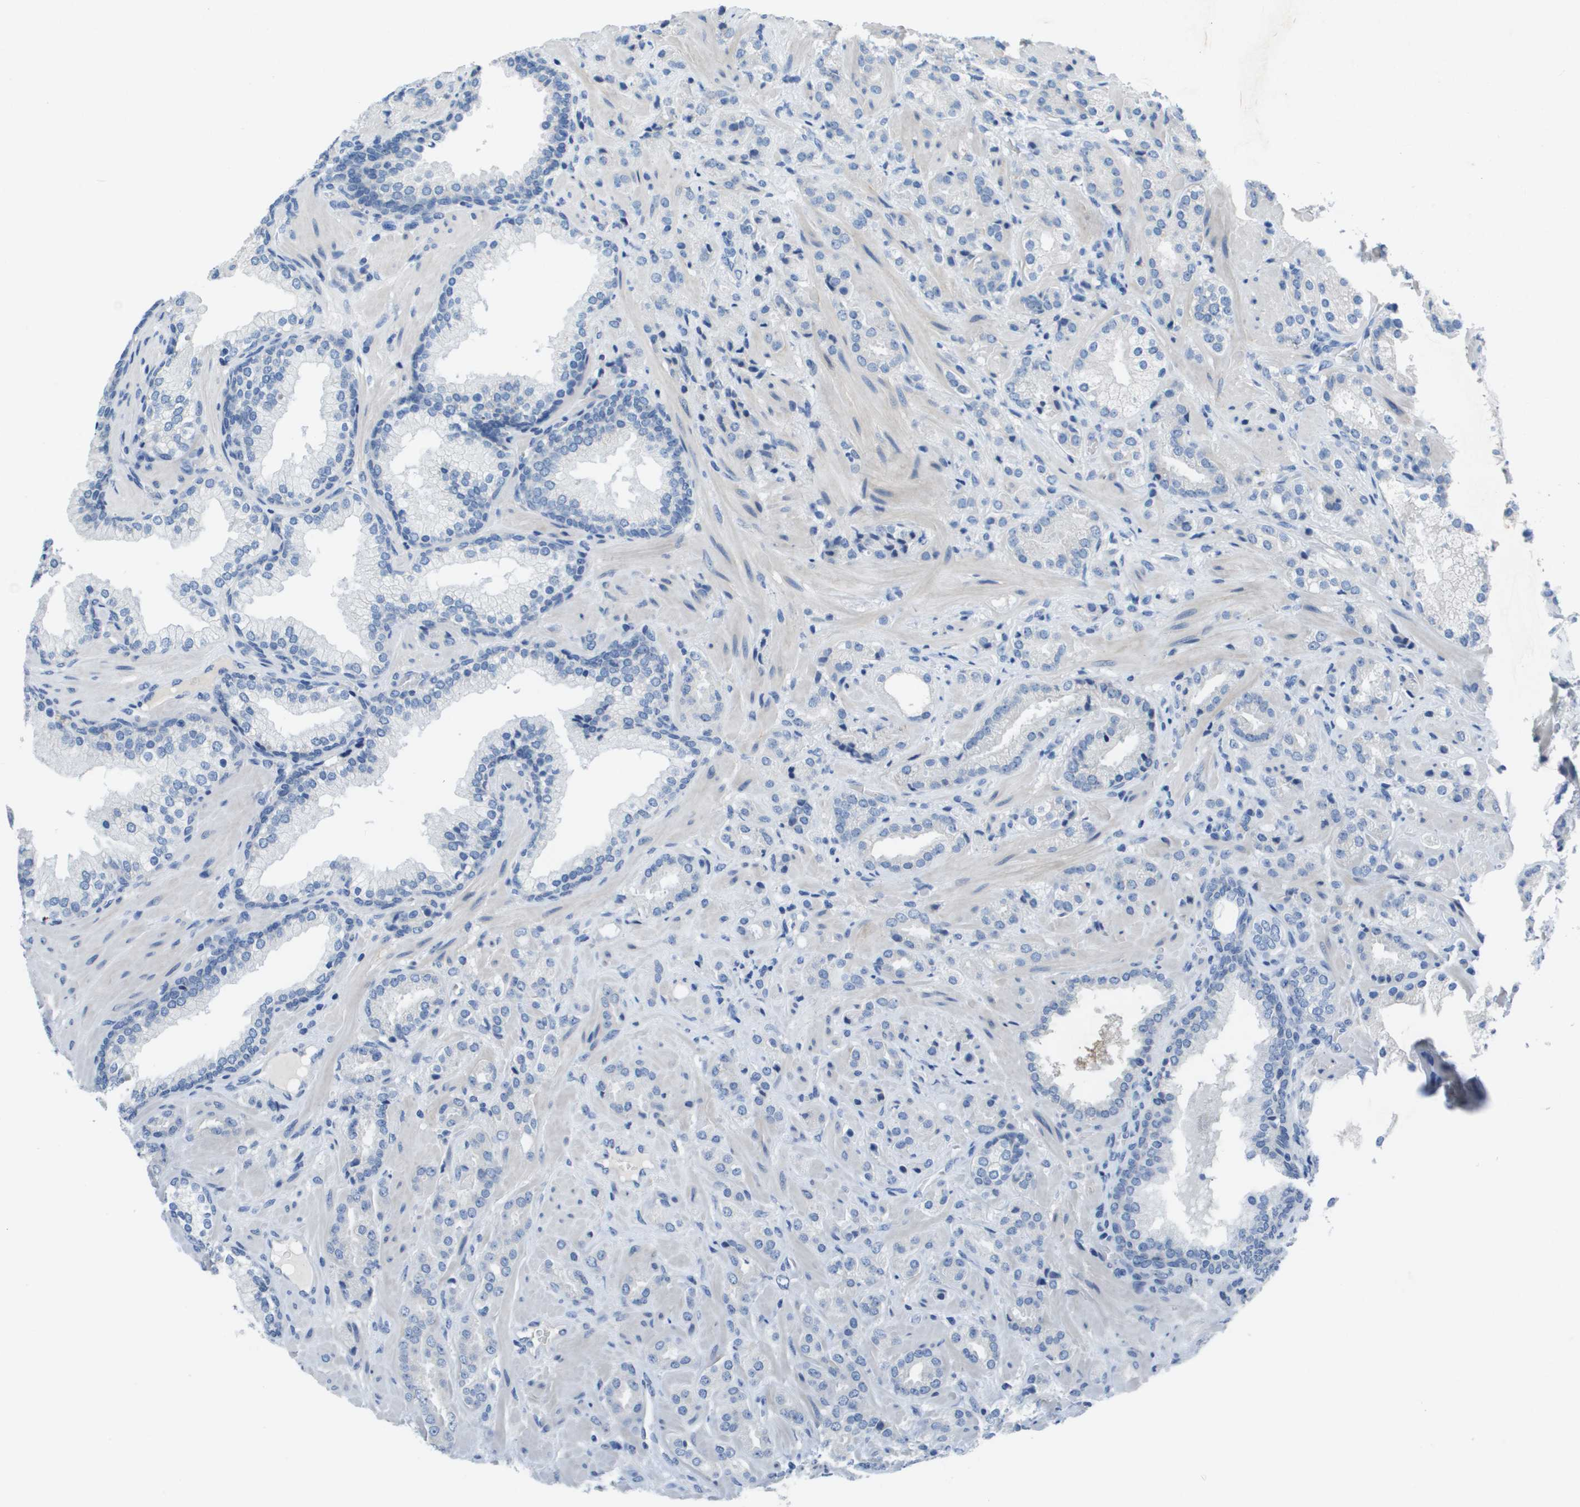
{"staining": {"intensity": "negative", "quantity": "none", "location": "none"}, "tissue": "prostate cancer", "cell_type": "Tumor cells", "image_type": "cancer", "snomed": [{"axis": "morphology", "description": "Adenocarcinoma, High grade"}, {"axis": "topography", "description": "Prostate"}], "caption": "Tumor cells are negative for protein expression in human high-grade adenocarcinoma (prostate).", "gene": "NCS1", "patient": {"sex": "male", "age": 64}}